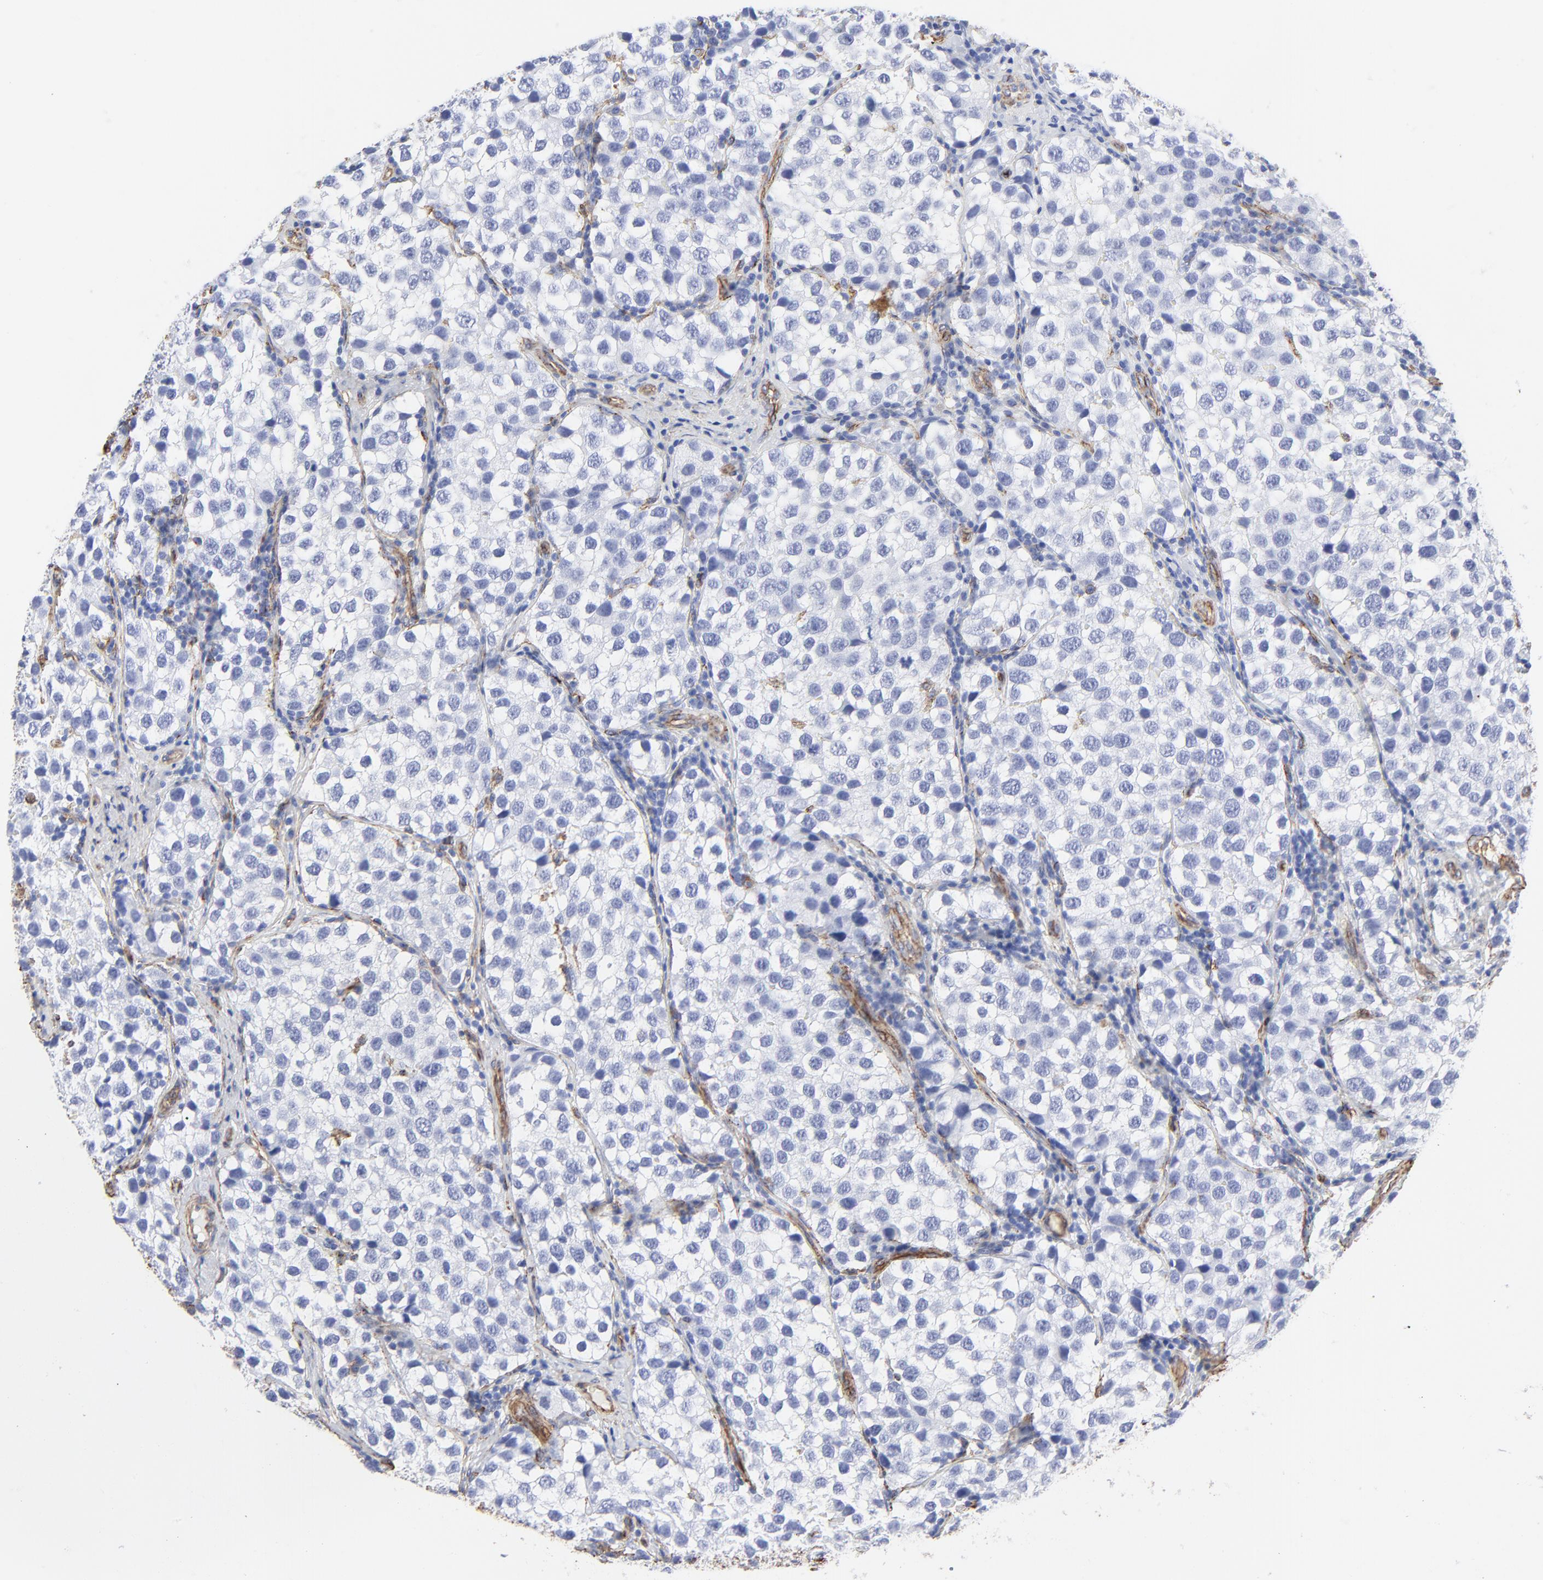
{"staining": {"intensity": "negative", "quantity": "none", "location": "none"}, "tissue": "testis cancer", "cell_type": "Tumor cells", "image_type": "cancer", "snomed": [{"axis": "morphology", "description": "Seminoma, NOS"}, {"axis": "topography", "description": "Testis"}], "caption": "This micrograph is of testis cancer (seminoma) stained with IHC to label a protein in brown with the nuclei are counter-stained blue. There is no staining in tumor cells.", "gene": "CAV1", "patient": {"sex": "male", "age": 39}}